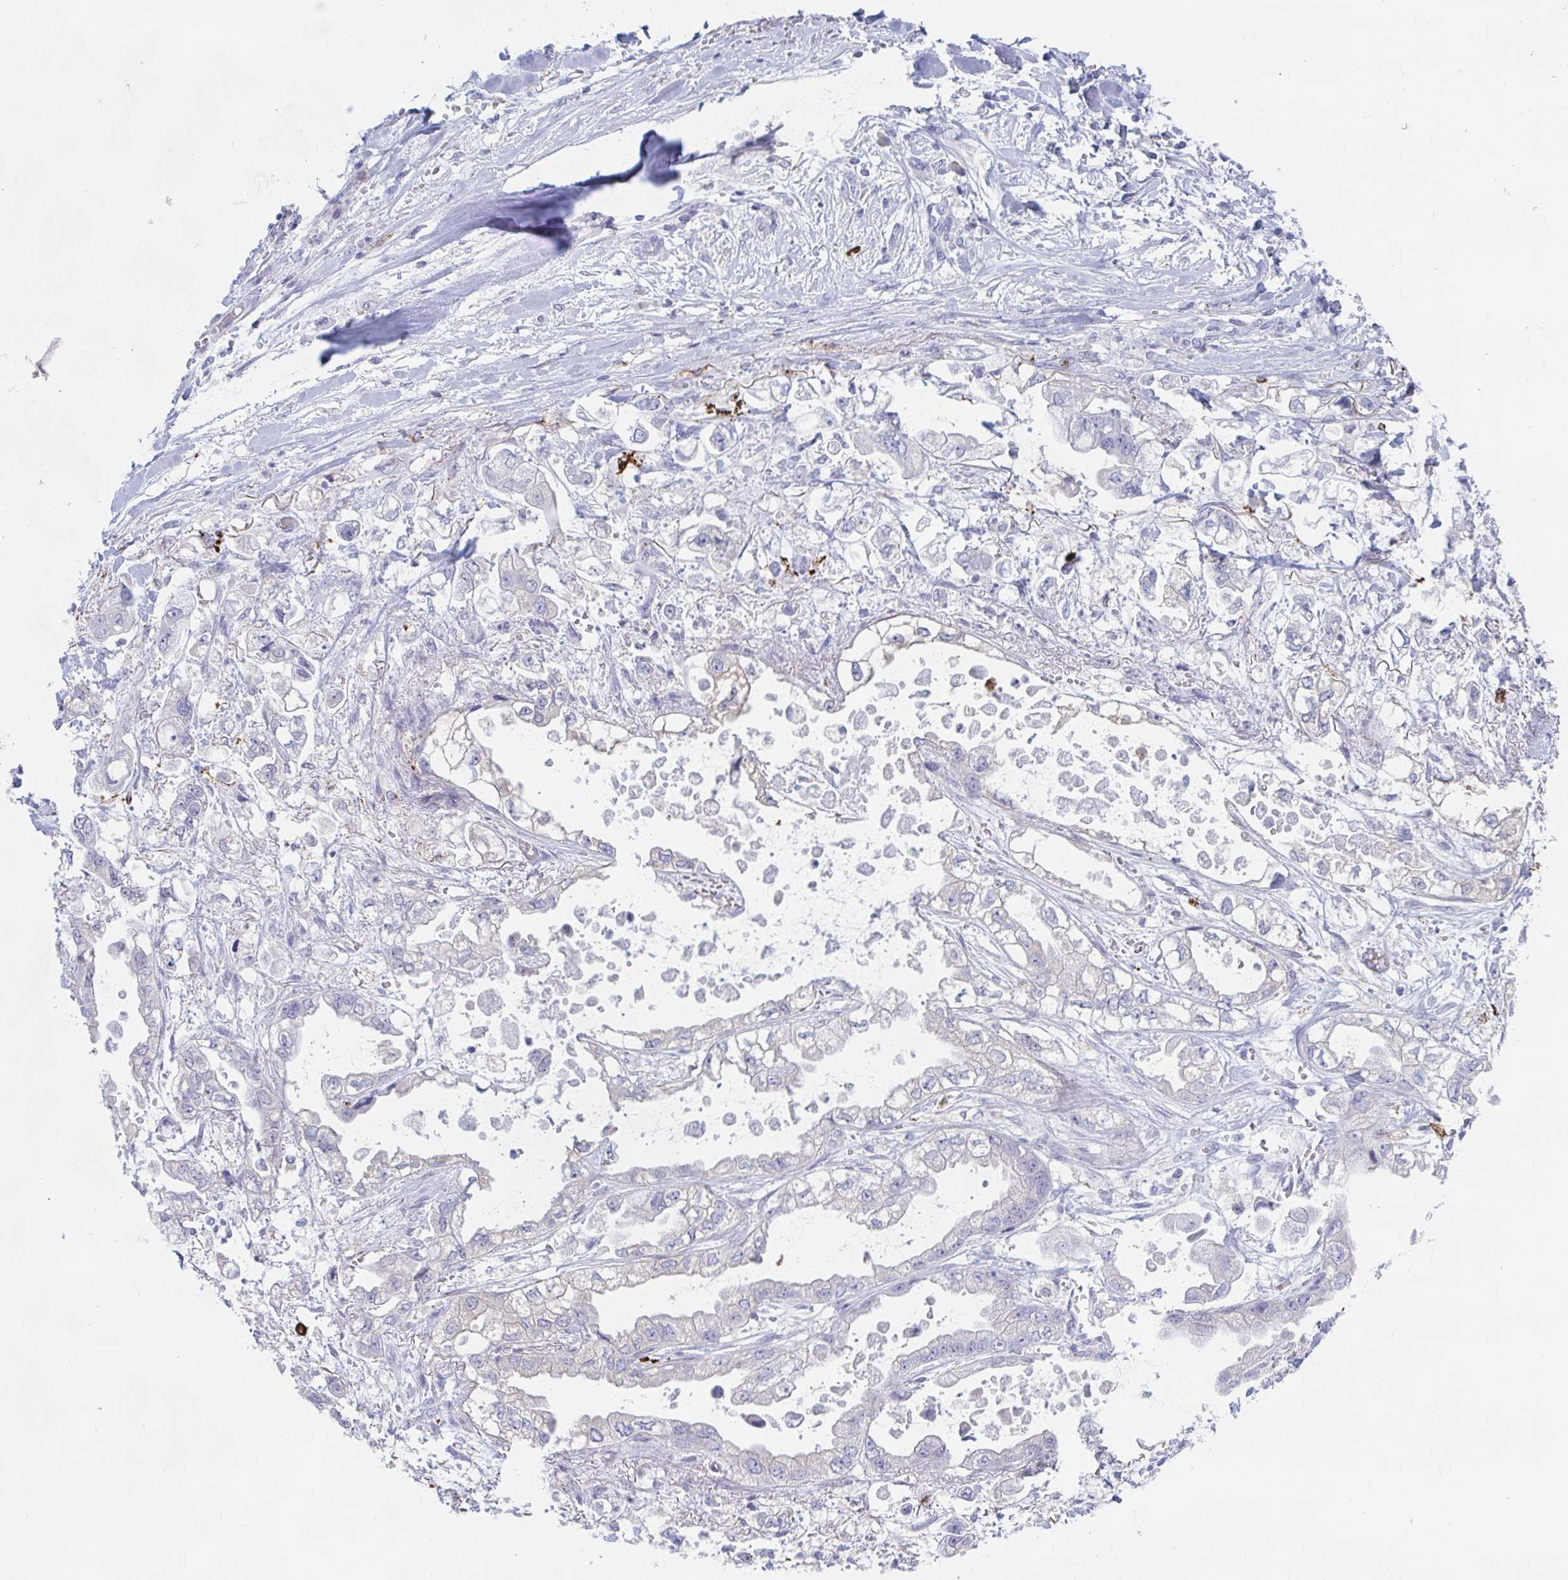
{"staining": {"intensity": "negative", "quantity": "none", "location": "none"}, "tissue": "stomach cancer", "cell_type": "Tumor cells", "image_type": "cancer", "snomed": [{"axis": "morphology", "description": "Adenocarcinoma, NOS"}, {"axis": "topography", "description": "Stomach"}], "caption": "Immunohistochemistry micrograph of human adenocarcinoma (stomach) stained for a protein (brown), which displays no positivity in tumor cells. (DAB (3,3'-diaminobenzidine) immunohistochemistry, high magnification).", "gene": "KCNK5", "patient": {"sex": "male", "age": 62}}